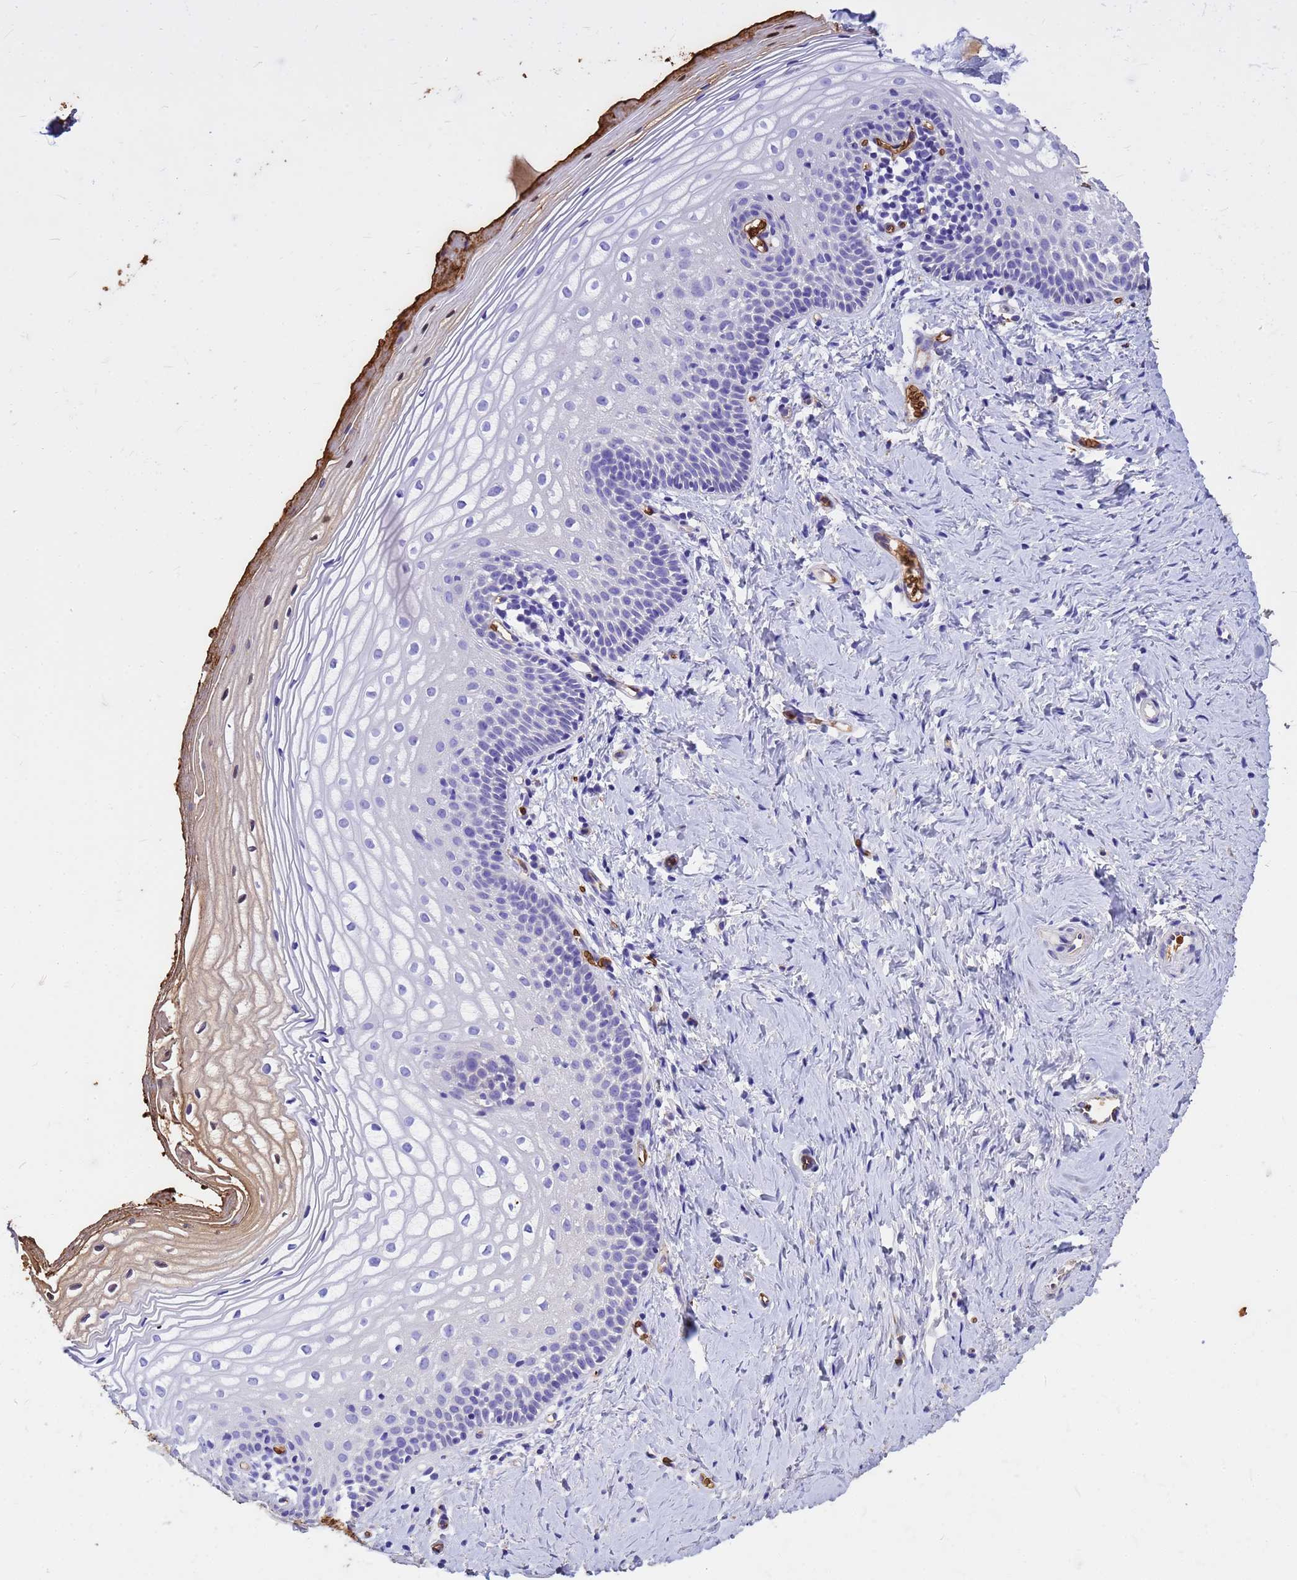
{"staining": {"intensity": "strong", "quantity": "<25%", "location": "cytoplasmic/membranous"}, "tissue": "vagina", "cell_type": "Squamous epithelial cells", "image_type": "normal", "snomed": [{"axis": "morphology", "description": "Normal tissue, NOS"}, {"axis": "topography", "description": "Vagina"}], "caption": "Vagina stained with DAB immunohistochemistry demonstrates medium levels of strong cytoplasmic/membranous staining in about <25% of squamous epithelial cells.", "gene": "HBA1", "patient": {"sex": "female", "age": 56}}